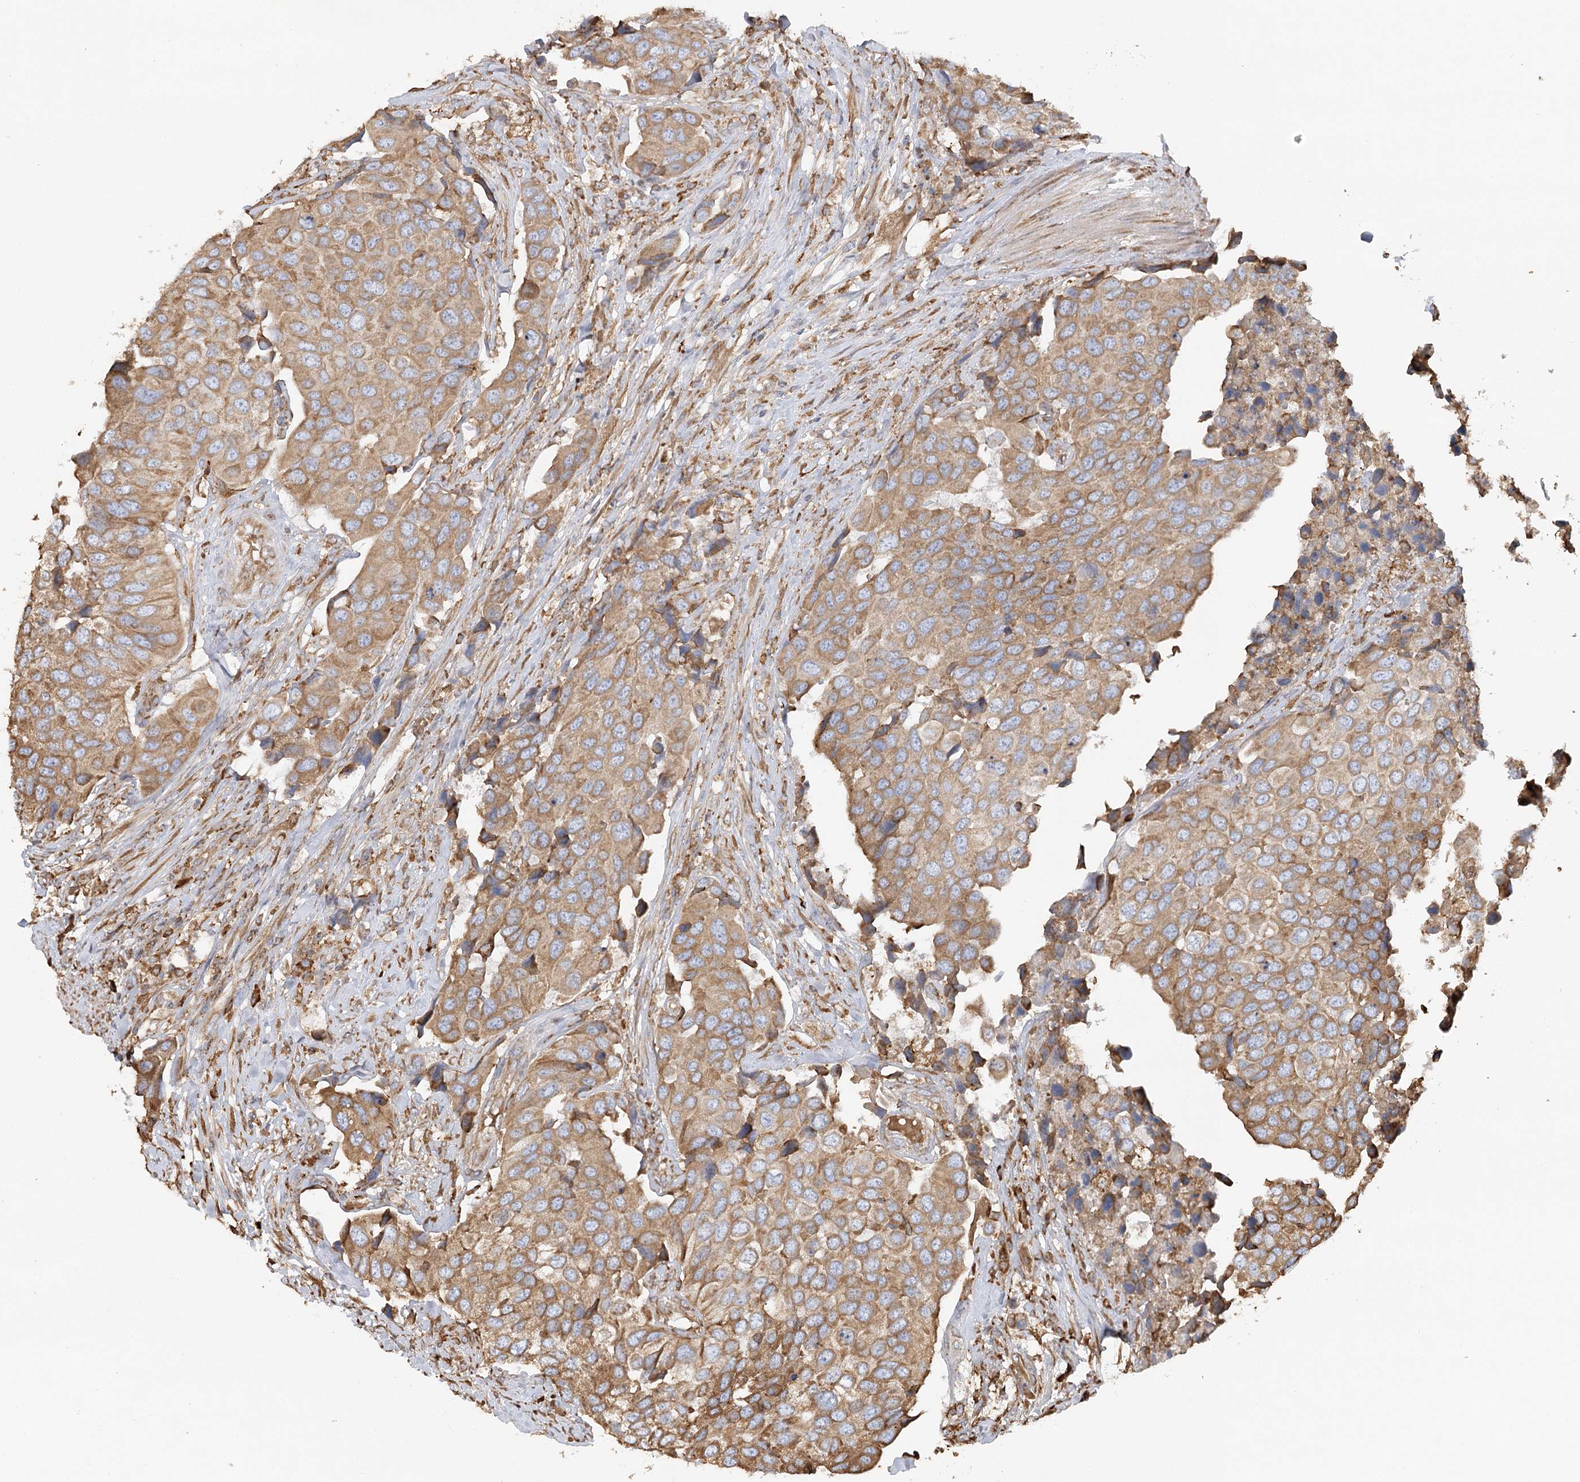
{"staining": {"intensity": "moderate", "quantity": ">75%", "location": "cytoplasmic/membranous"}, "tissue": "urothelial cancer", "cell_type": "Tumor cells", "image_type": "cancer", "snomed": [{"axis": "morphology", "description": "Urothelial carcinoma, High grade"}, {"axis": "topography", "description": "Urinary bladder"}], "caption": "Protein expression analysis of human high-grade urothelial carcinoma reveals moderate cytoplasmic/membranous positivity in about >75% of tumor cells.", "gene": "ACAP2", "patient": {"sex": "male", "age": 74}}